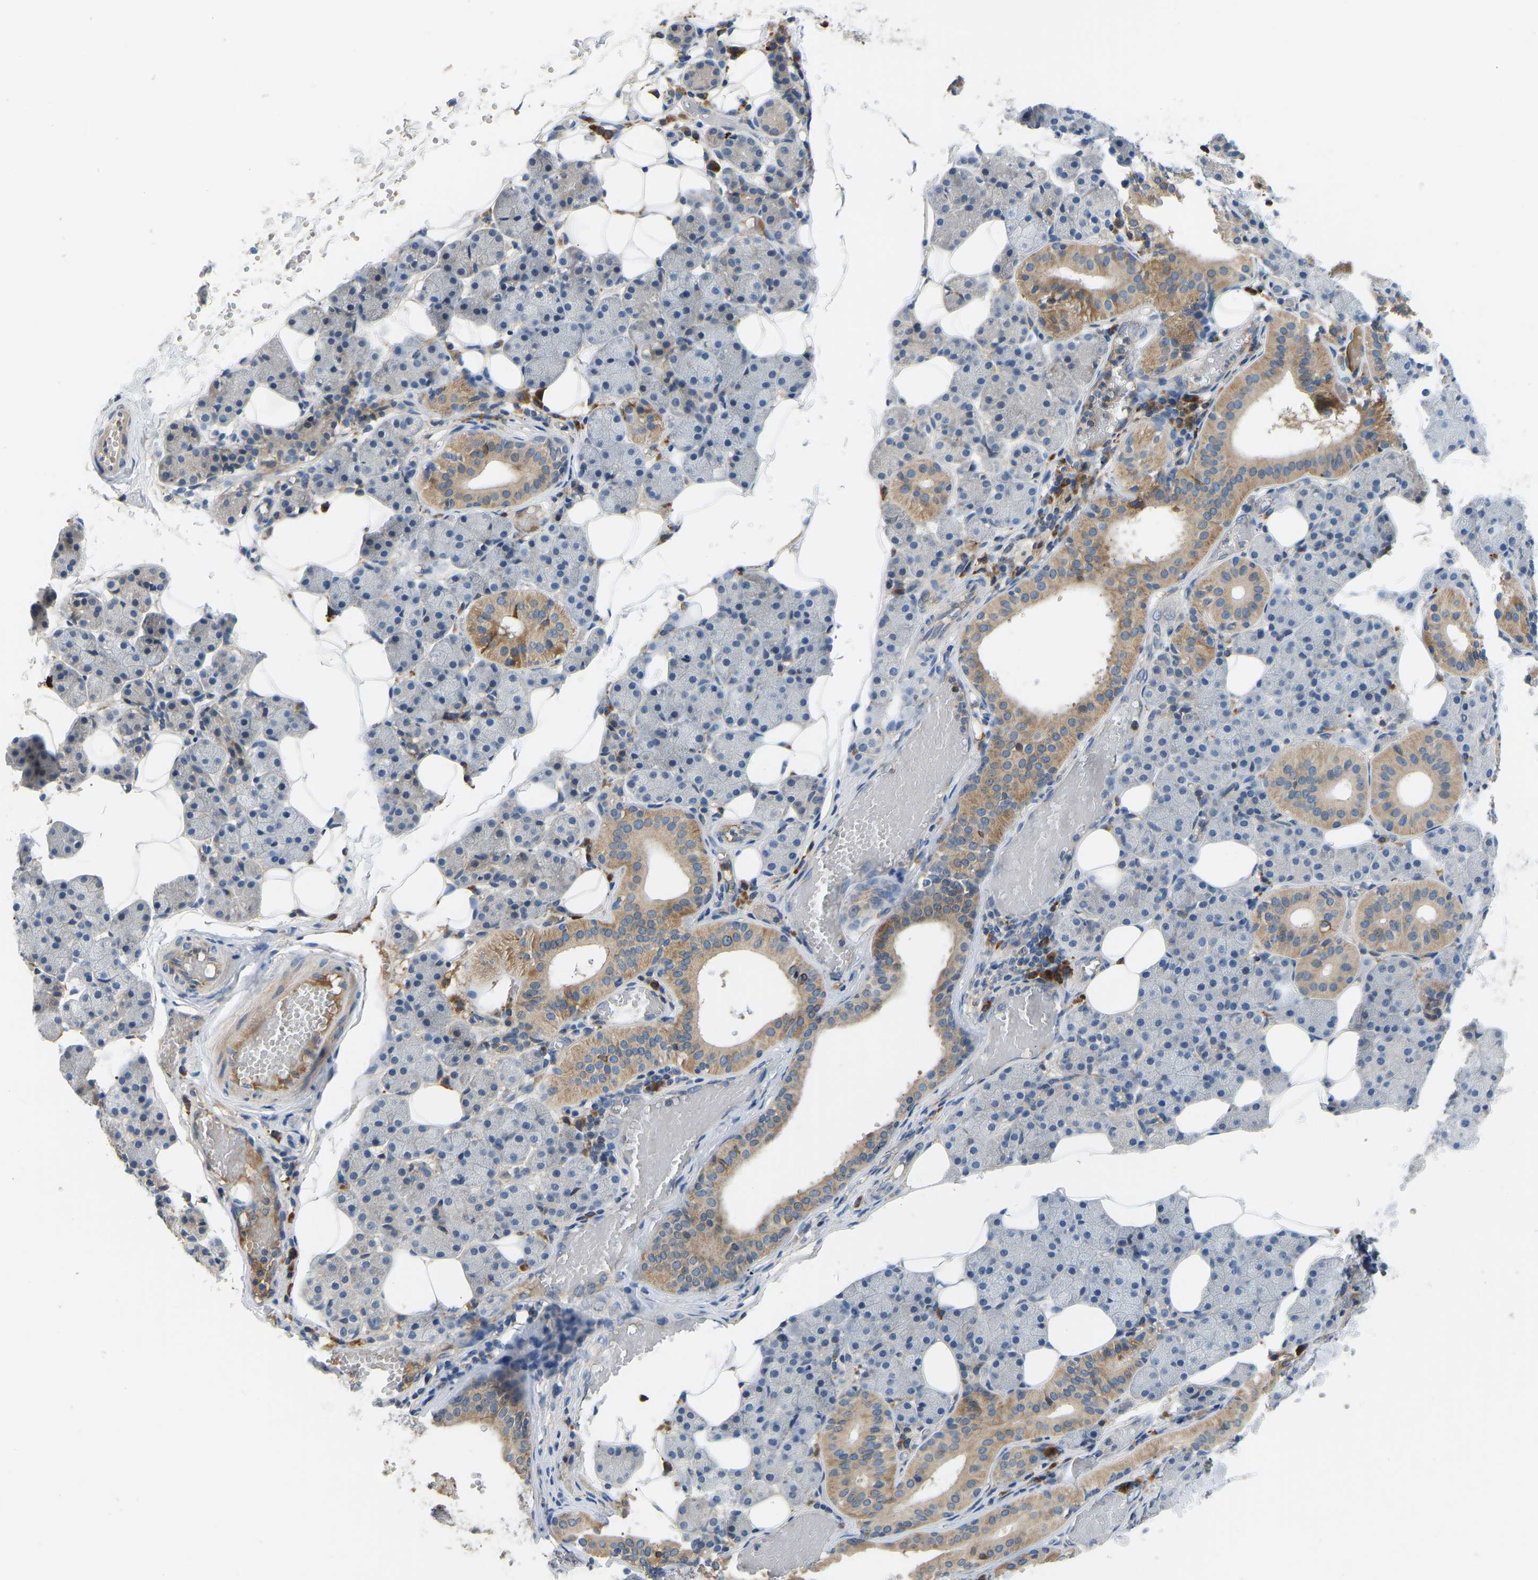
{"staining": {"intensity": "moderate", "quantity": "25%-75%", "location": "cytoplasmic/membranous"}, "tissue": "salivary gland", "cell_type": "Glandular cells", "image_type": "normal", "snomed": [{"axis": "morphology", "description": "Normal tissue, NOS"}, {"axis": "topography", "description": "Salivary gland"}], "caption": "The micrograph reveals immunohistochemical staining of normal salivary gland. There is moderate cytoplasmic/membranous staining is seen in about 25%-75% of glandular cells. The staining was performed using DAB (3,3'-diaminobenzidine) to visualize the protein expression in brown, while the nuclei were stained in blue with hematoxylin (Magnification: 20x).", "gene": "RBP1", "patient": {"sex": "female", "age": 33}}